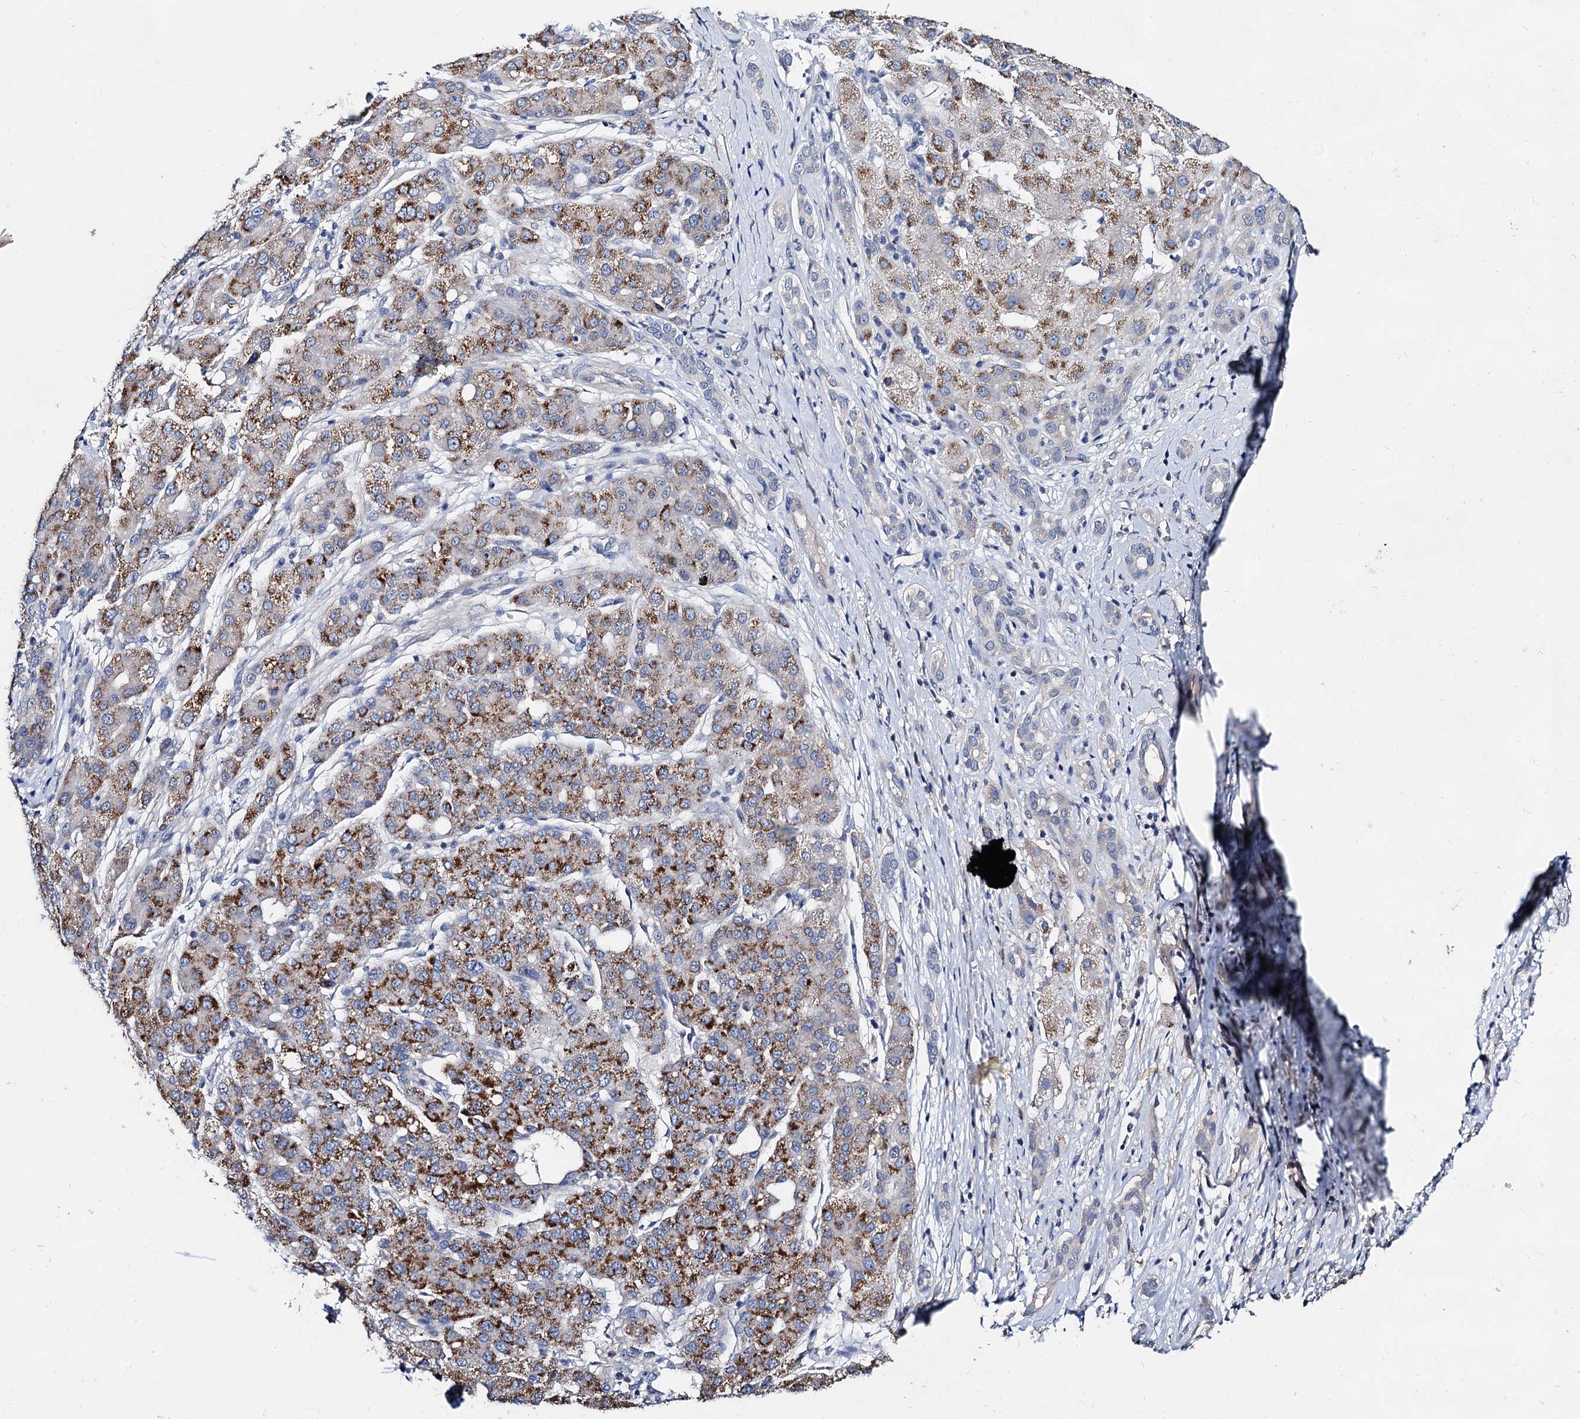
{"staining": {"intensity": "moderate", "quantity": ">75%", "location": "cytoplasmic/membranous"}, "tissue": "liver cancer", "cell_type": "Tumor cells", "image_type": "cancer", "snomed": [{"axis": "morphology", "description": "Carcinoma, Hepatocellular, NOS"}, {"axis": "topography", "description": "Liver"}], "caption": "The photomicrograph exhibits a brown stain indicating the presence of a protein in the cytoplasmic/membranous of tumor cells in liver cancer. (brown staining indicates protein expression, while blue staining denotes nuclei).", "gene": "CAPRIN2", "patient": {"sex": "male", "age": 65}}